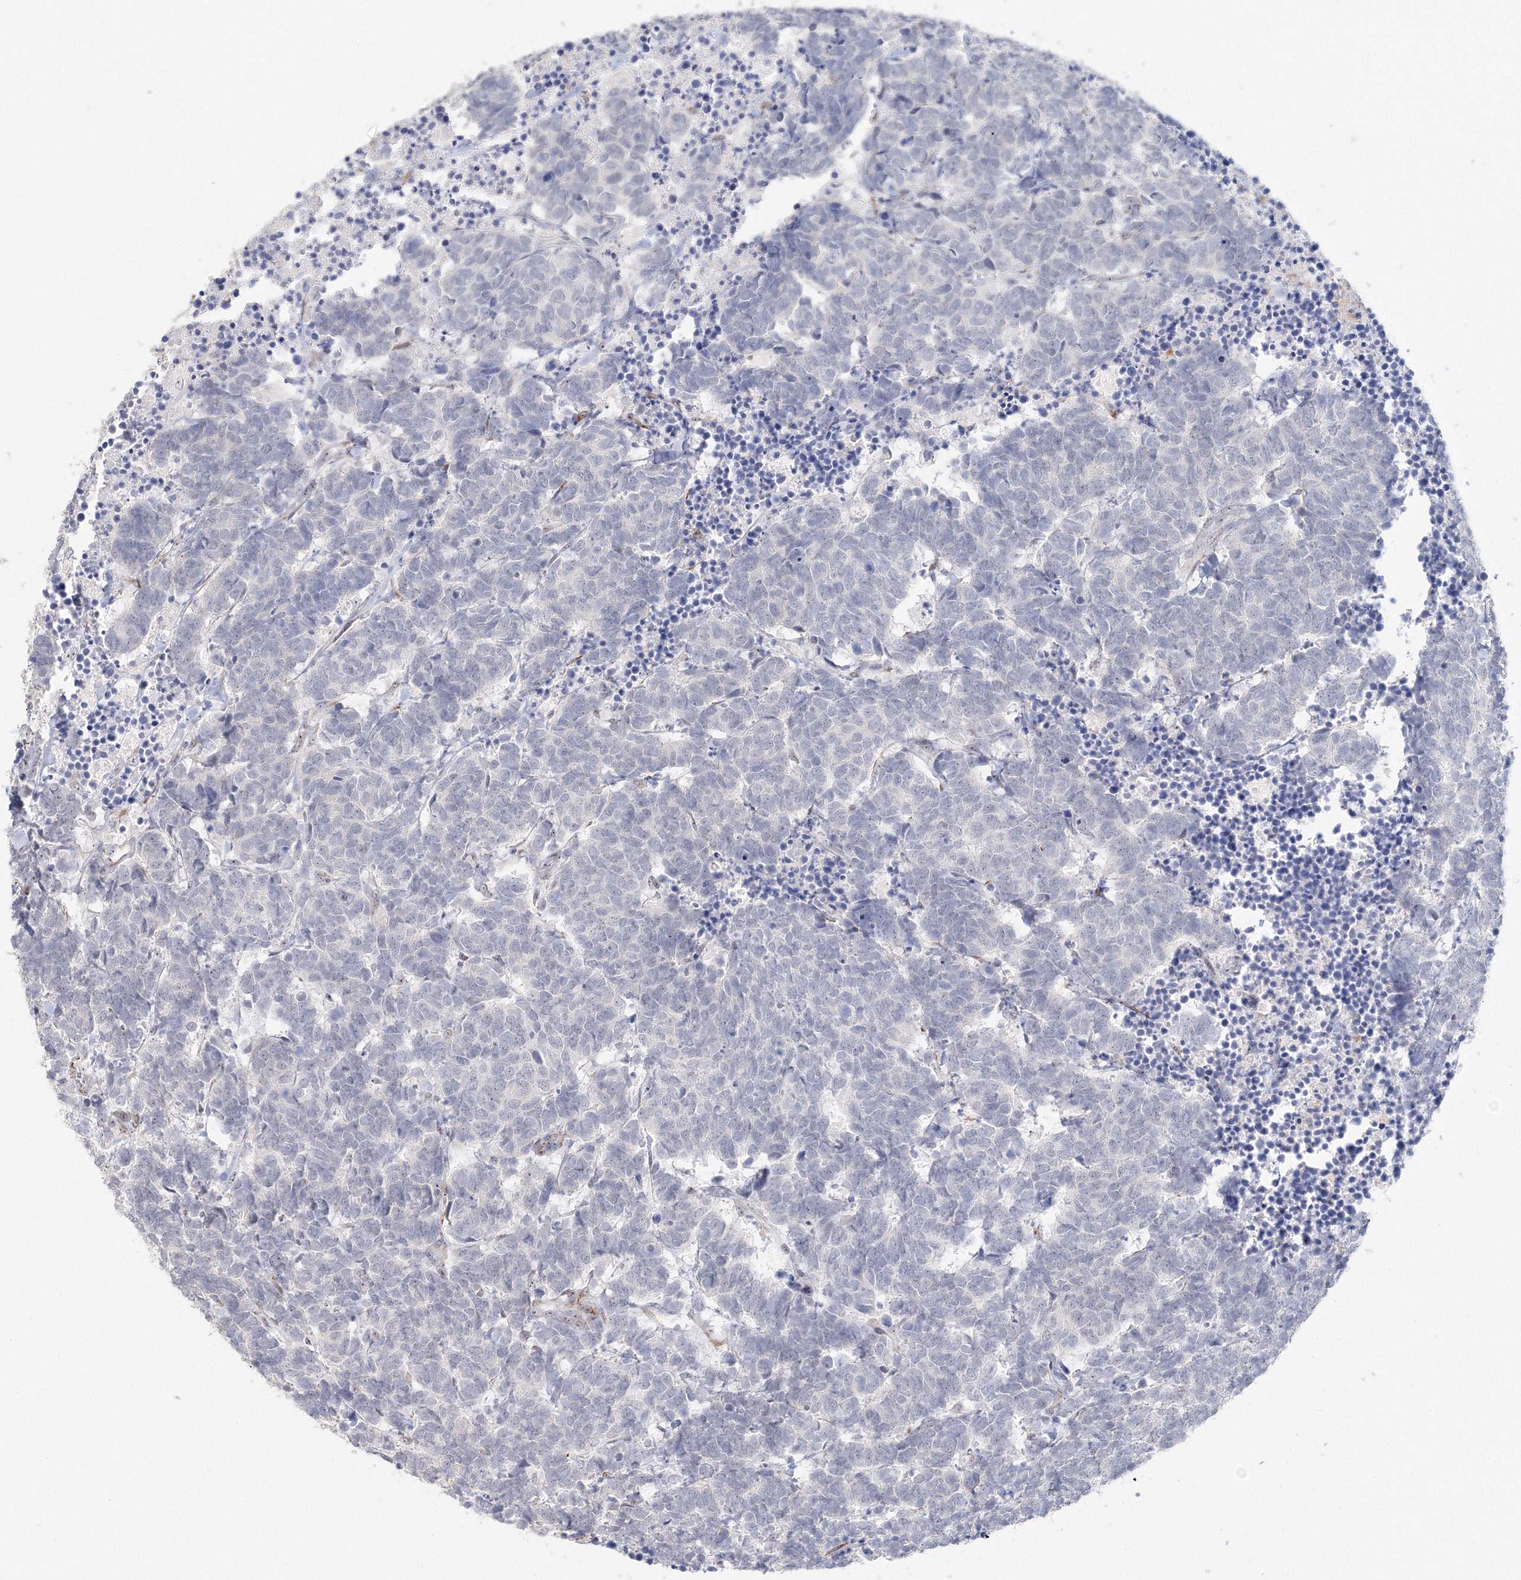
{"staining": {"intensity": "negative", "quantity": "none", "location": "none"}, "tissue": "carcinoid", "cell_type": "Tumor cells", "image_type": "cancer", "snomed": [{"axis": "morphology", "description": "Carcinoma, NOS"}, {"axis": "morphology", "description": "Carcinoid, malignant, NOS"}, {"axis": "topography", "description": "Urinary bladder"}], "caption": "A high-resolution micrograph shows immunohistochemistry staining of carcinoid (malignant), which demonstrates no significant positivity in tumor cells.", "gene": "SIRT7", "patient": {"sex": "male", "age": 57}}